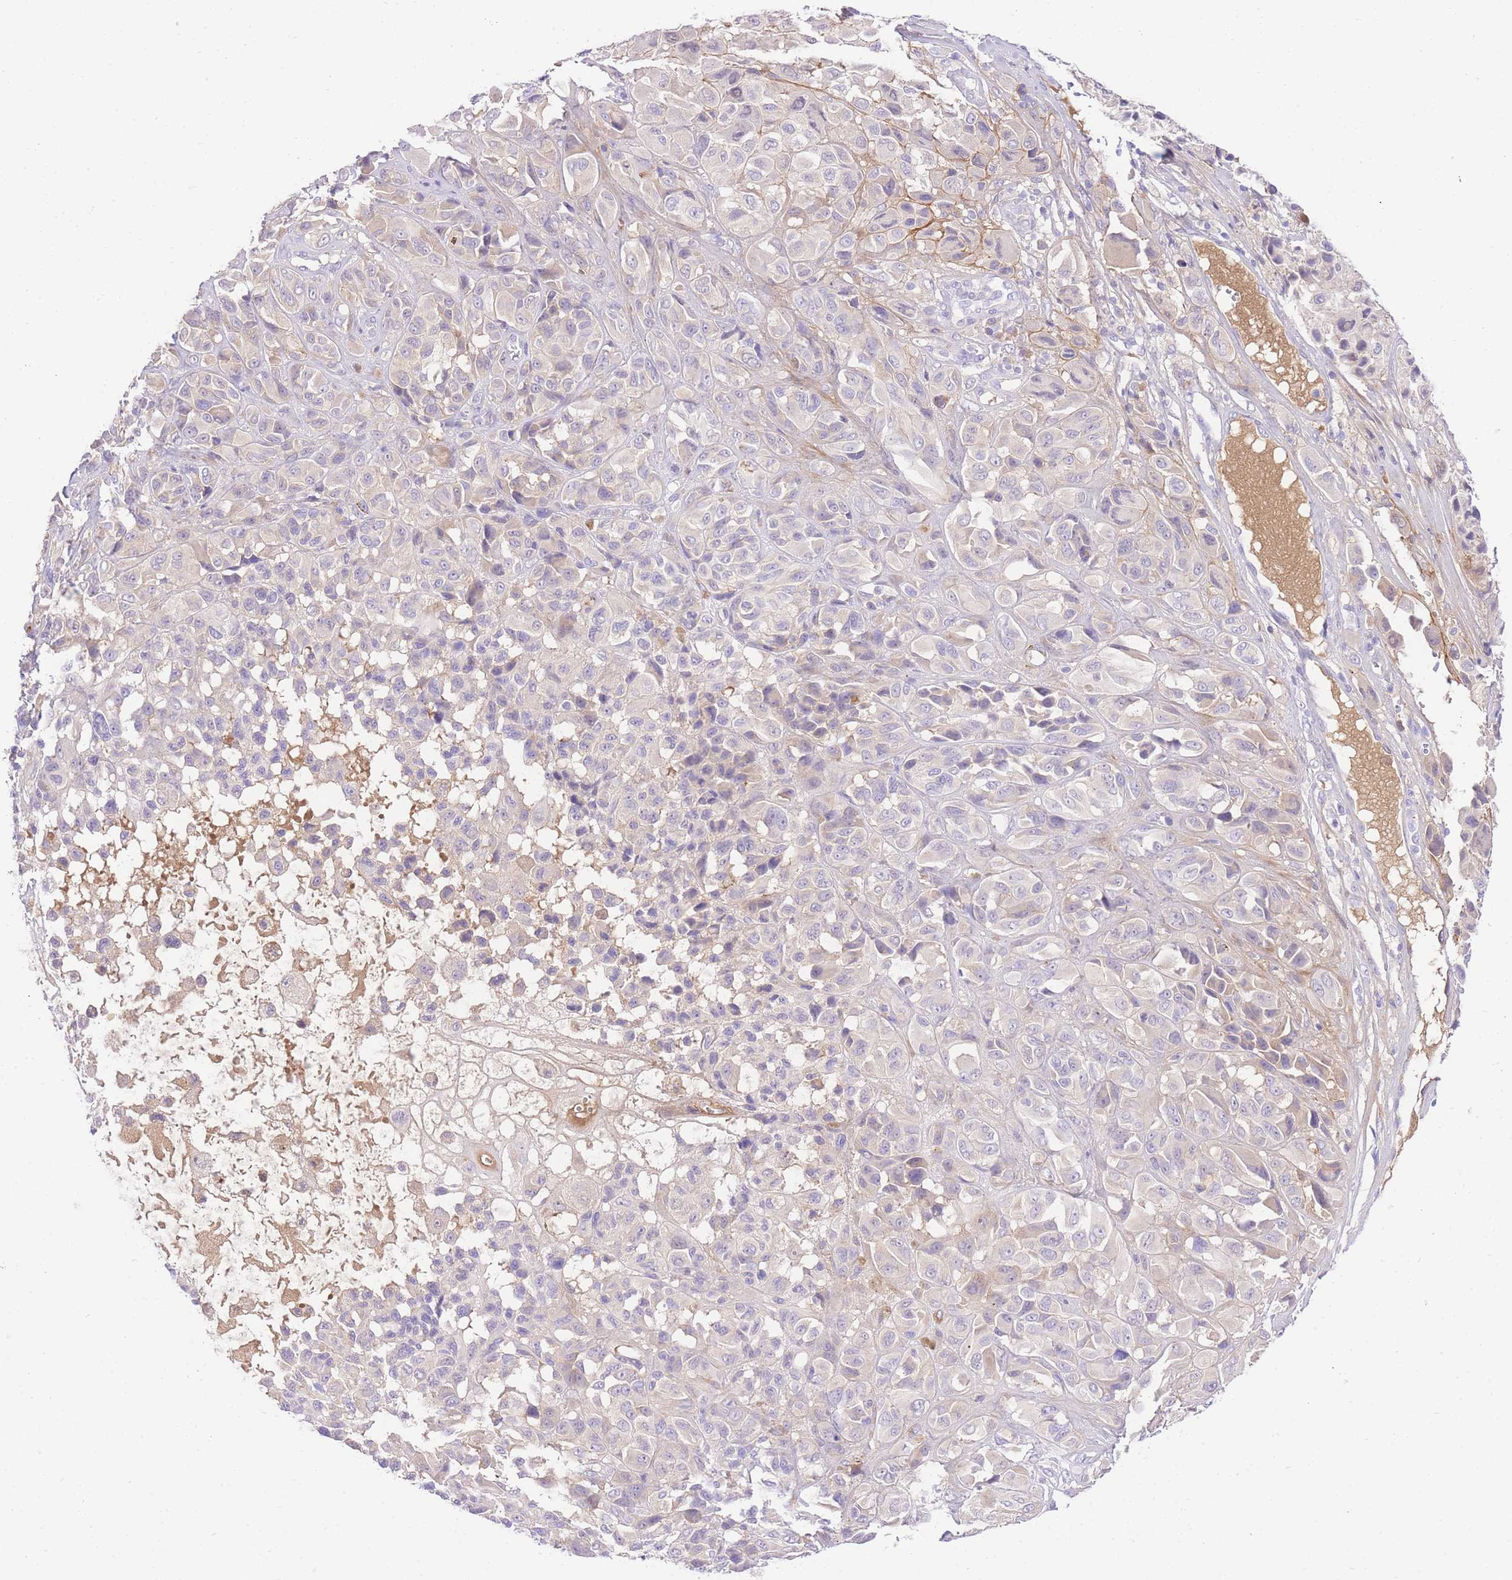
{"staining": {"intensity": "negative", "quantity": "none", "location": "none"}, "tissue": "melanoma", "cell_type": "Tumor cells", "image_type": "cancer", "snomed": [{"axis": "morphology", "description": "Malignant melanoma, NOS"}, {"axis": "topography", "description": "Skin of trunk"}], "caption": "Tumor cells are negative for brown protein staining in melanoma. (DAB immunohistochemistry (IHC) visualized using brightfield microscopy, high magnification).", "gene": "LIPH", "patient": {"sex": "male", "age": 71}}